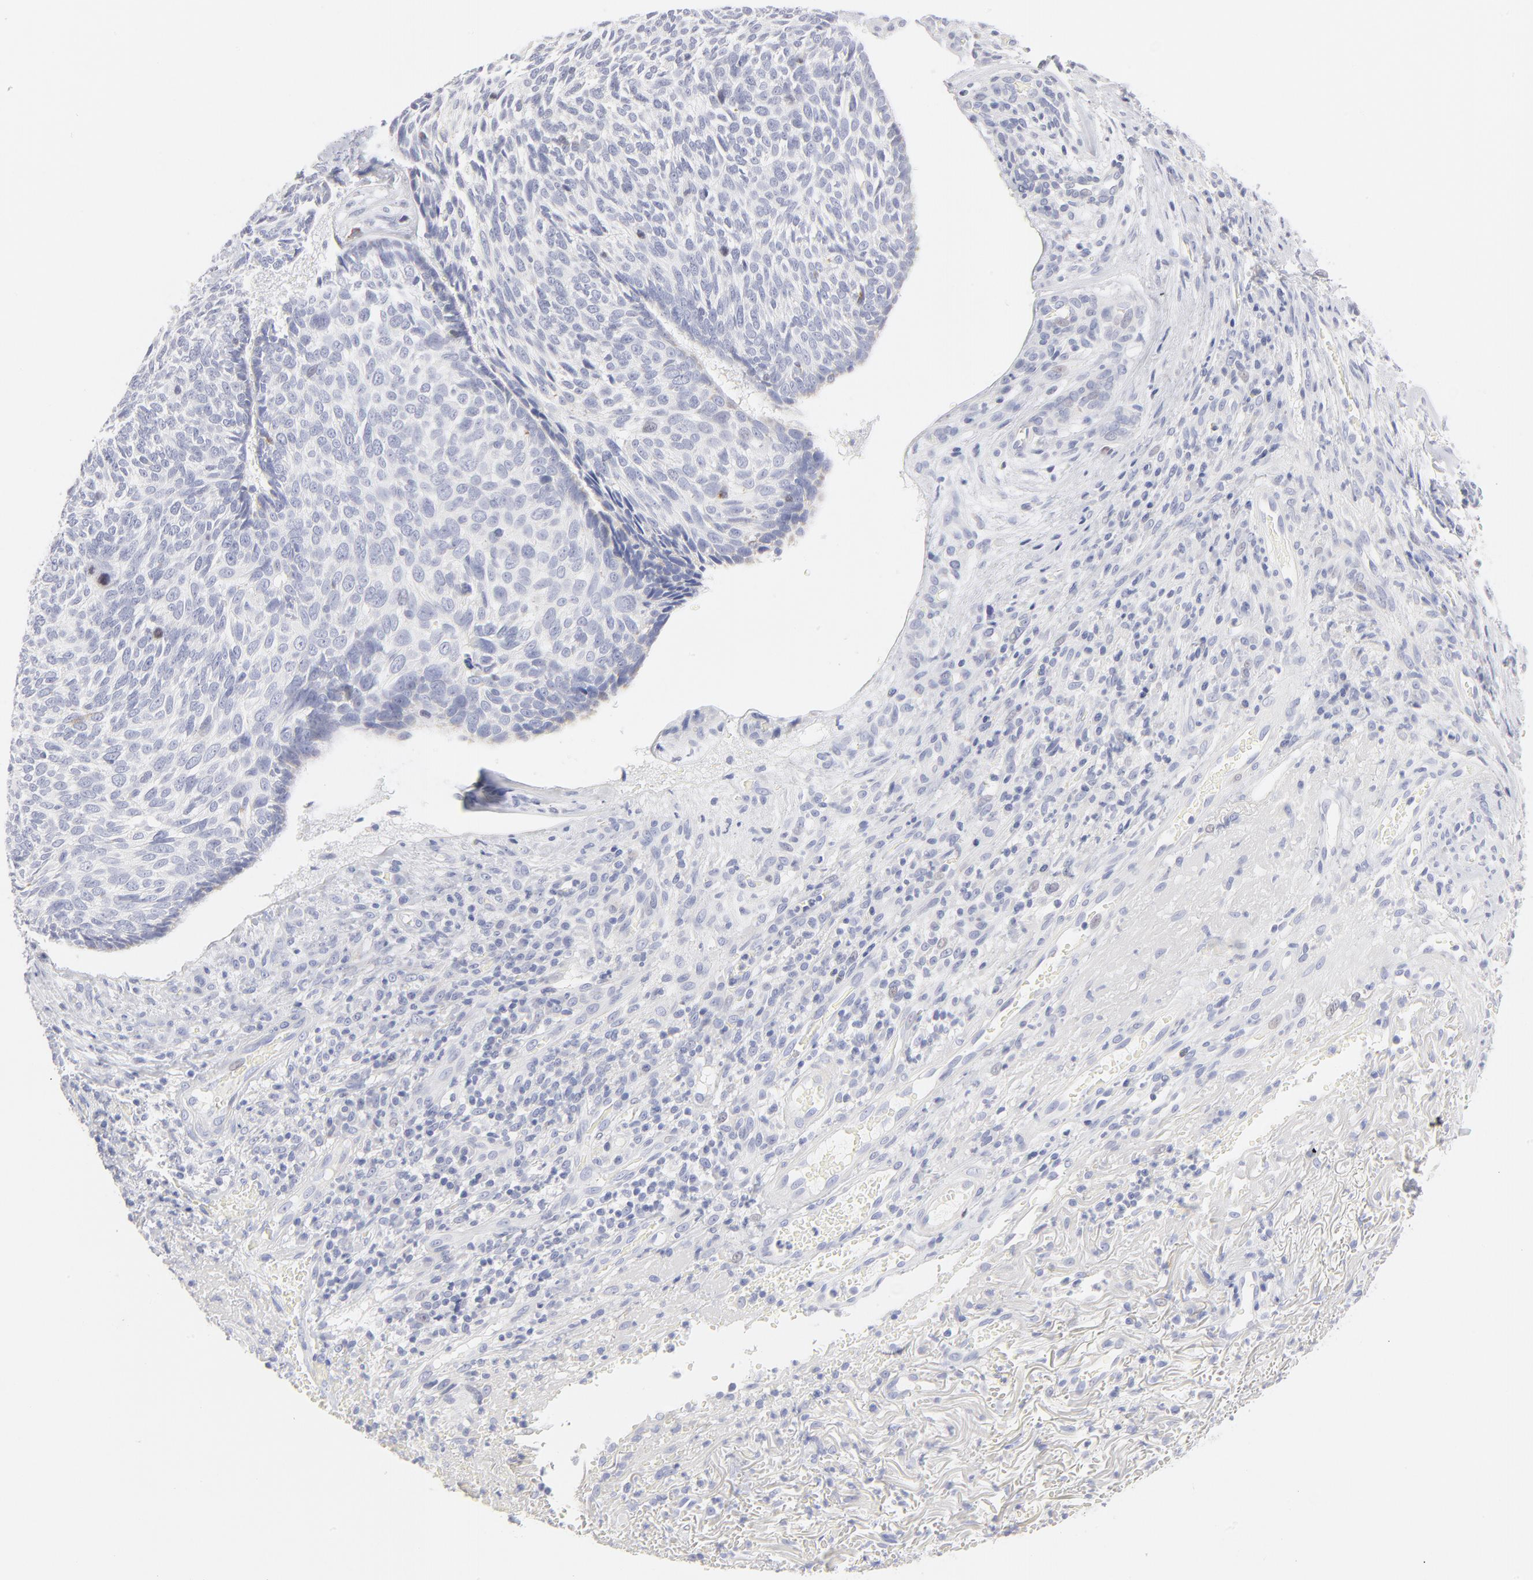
{"staining": {"intensity": "negative", "quantity": "none", "location": "none"}, "tissue": "skin cancer", "cell_type": "Tumor cells", "image_type": "cancer", "snomed": [{"axis": "morphology", "description": "Basal cell carcinoma"}, {"axis": "topography", "description": "Skin"}], "caption": "Immunohistochemistry (IHC) of skin cancer (basal cell carcinoma) reveals no positivity in tumor cells. (DAB immunohistochemistry visualized using brightfield microscopy, high magnification).", "gene": "TST", "patient": {"sex": "male", "age": 72}}